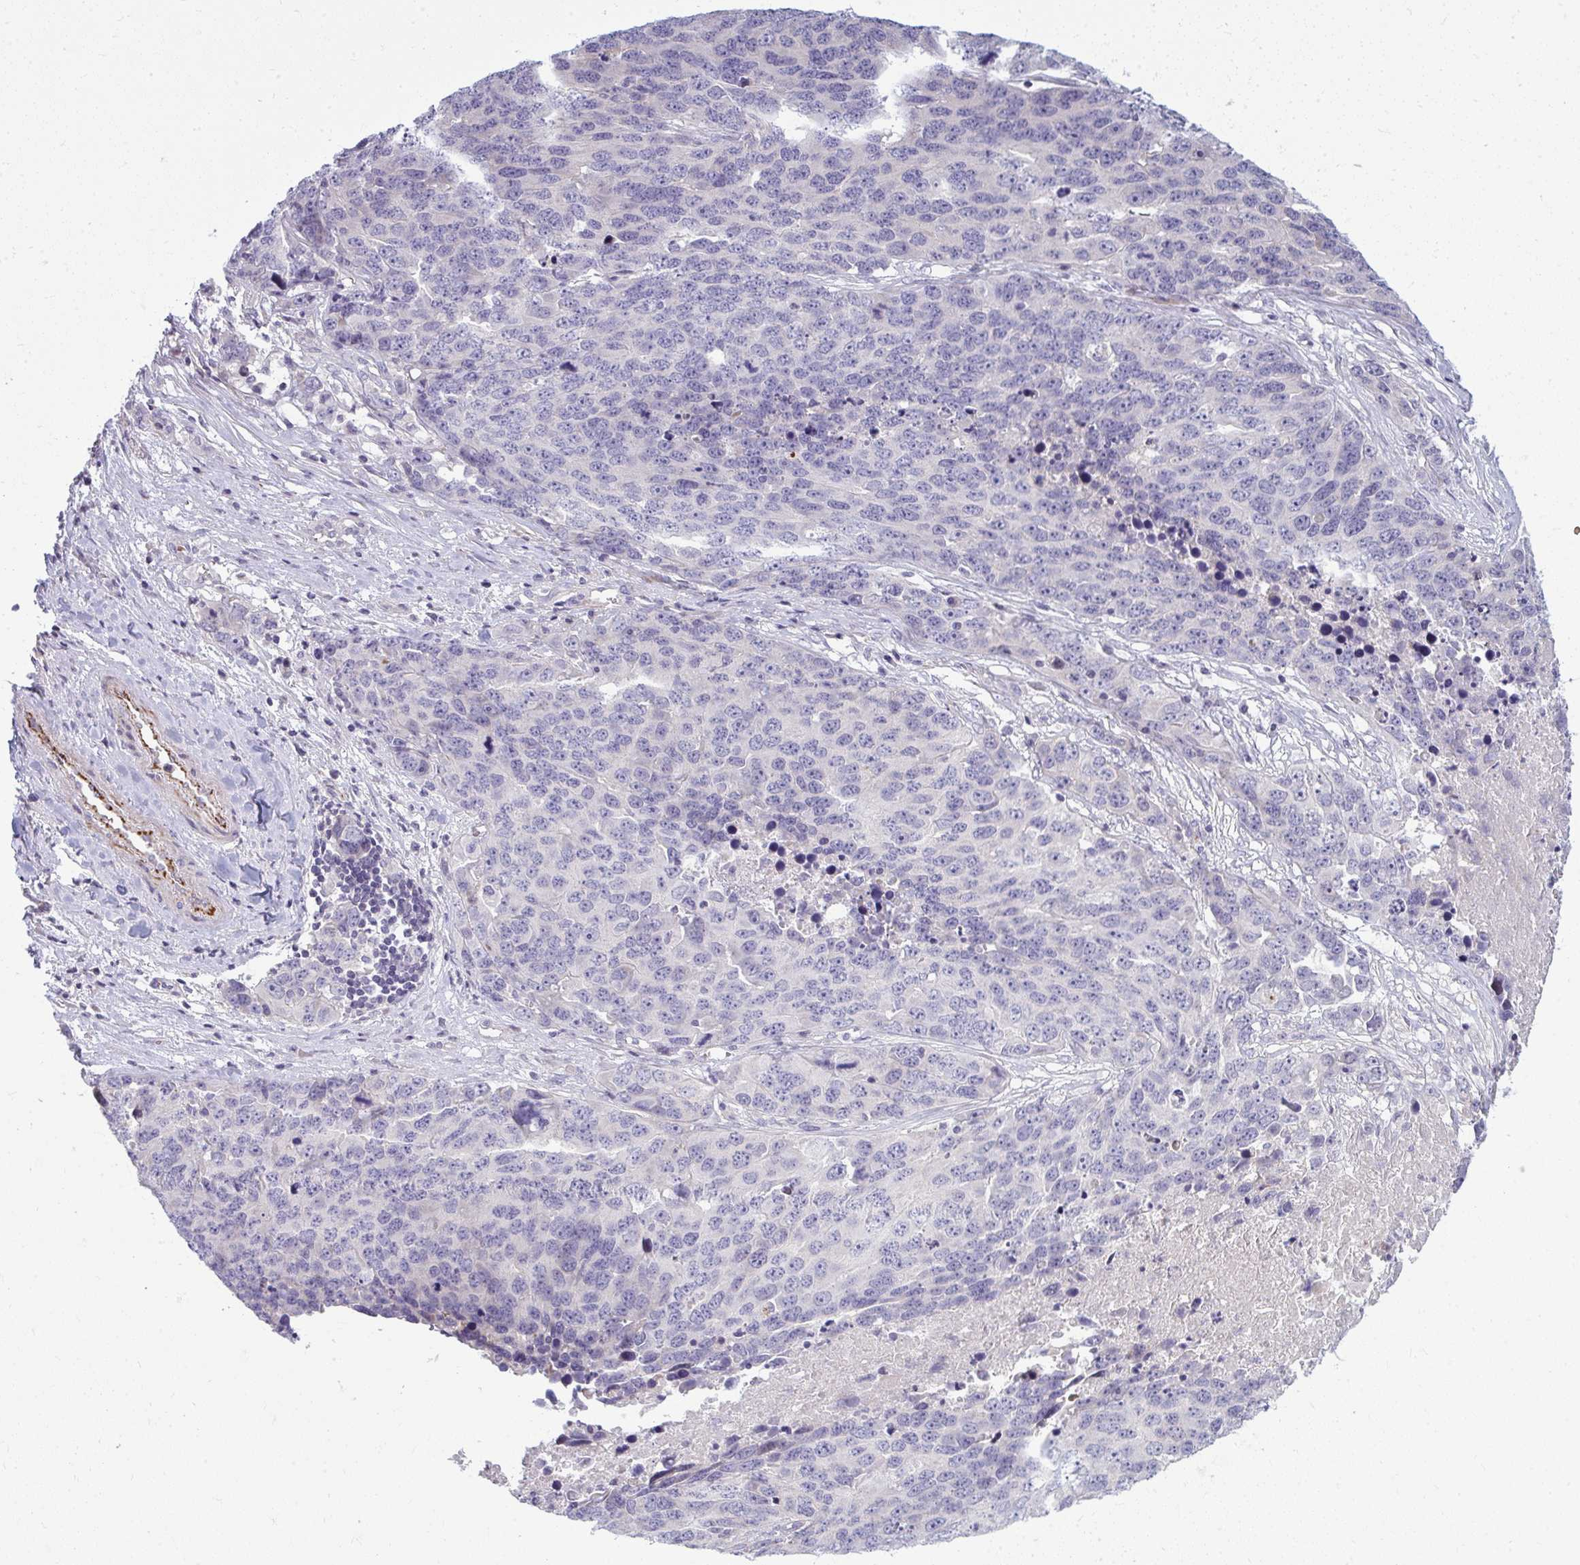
{"staining": {"intensity": "negative", "quantity": "none", "location": "none"}, "tissue": "ovarian cancer", "cell_type": "Tumor cells", "image_type": "cancer", "snomed": [{"axis": "morphology", "description": "Cystadenocarcinoma, serous, NOS"}, {"axis": "topography", "description": "Ovary"}], "caption": "Human serous cystadenocarcinoma (ovarian) stained for a protein using IHC shows no positivity in tumor cells.", "gene": "SLC14A1", "patient": {"sex": "female", "age": 76}}